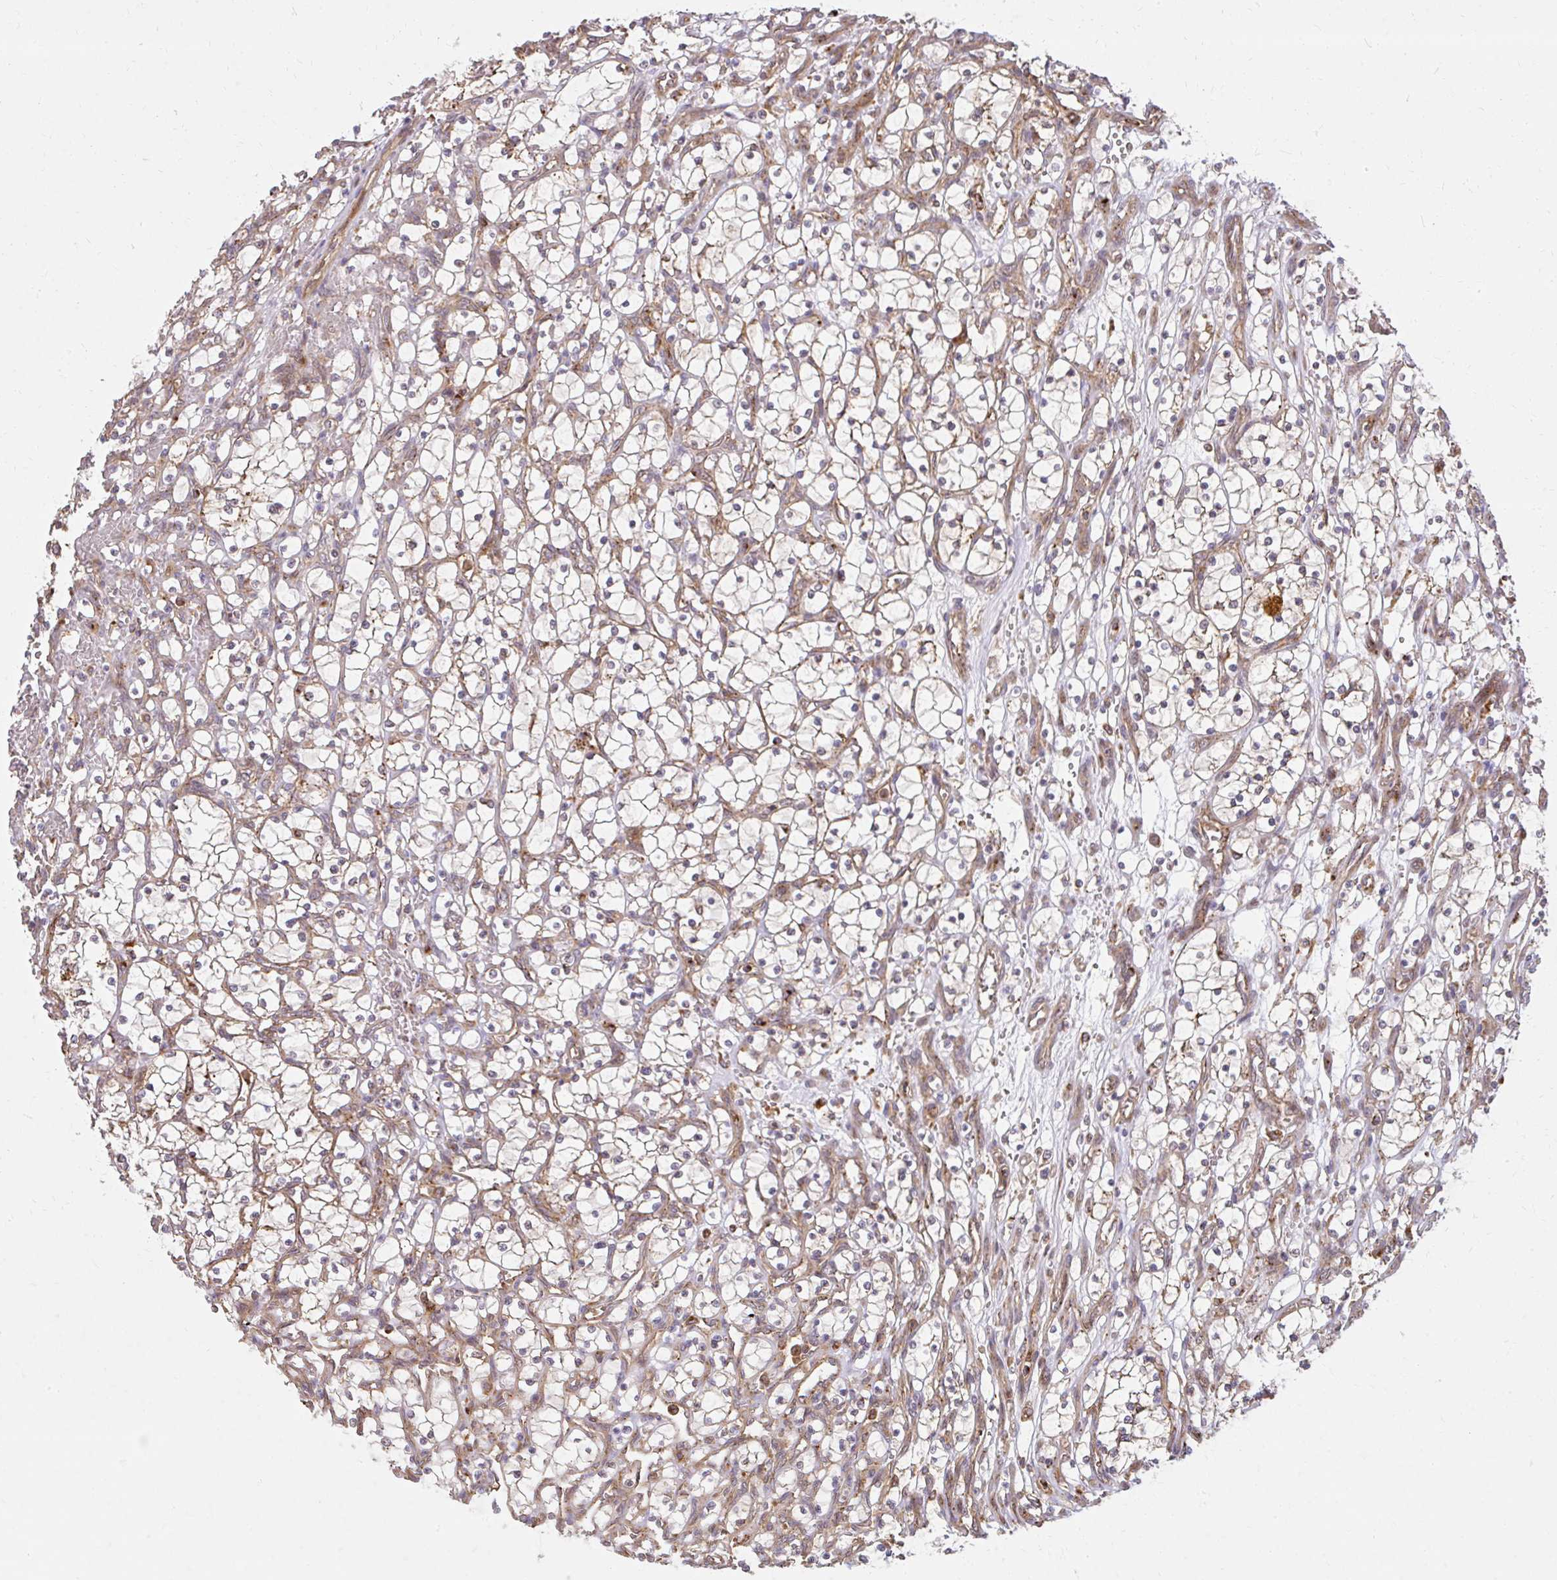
{"staining": {"intensity": "moderate", "quantity": "25%-75%", "location": "cytoplasmic/membranous"}, "tissue": "renal cancer", "cell_type": "Tumor cells", "image_type": "cancer", "snomed": [{"axis": "morphology", "description": "Adenocarcinoma, NOS"}, {"axis": "topography", "description": "Kidney"}], "caption": "The image shows staining of renal adenocarcinoma, revealing moderate cytoplasmic/membranous protein expression (brown color) within tumor cells.", "gene": "GNS", "patient": {"sex": "female", "age": 69}}